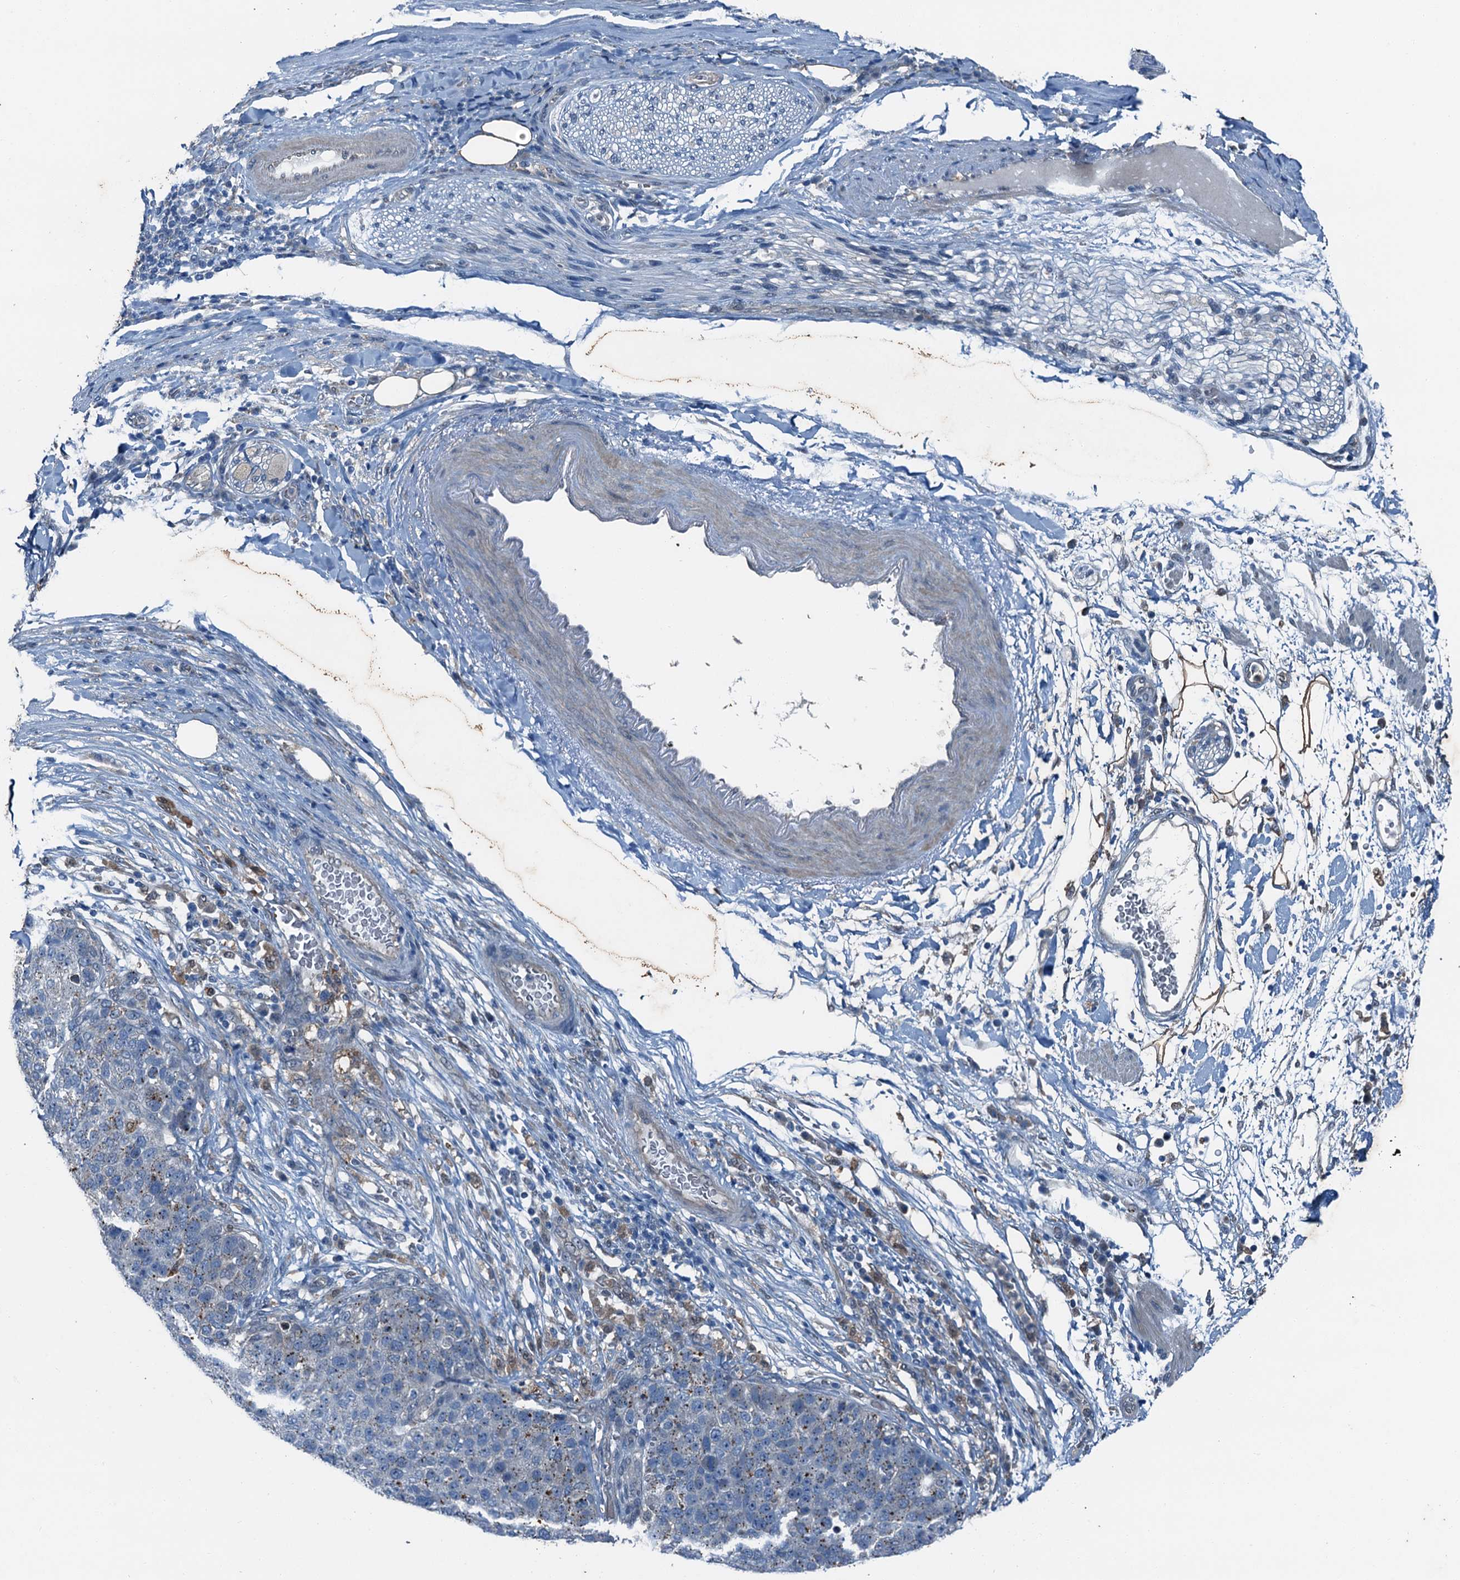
{"staining": {"intensity": "negative", "quantity": "none", "location": "none"}, "tissue": "pancreatic cancer", "cell_type": "Tumor cells", "image_type": "cancer", "snomed": [{"axis": "morphology", "description": "Adenocarcinoma, NOS"}, {"axis": "topography", "description": "Pancreas"}], "caption": "IHC photomicrograph of human adenocarcinoma (pancreatic) stained for a protein (brown), which demonstrates no positivity in tumor cells.", "gene": "RNH1", "patient": {"sex": "female", "age": 61}}